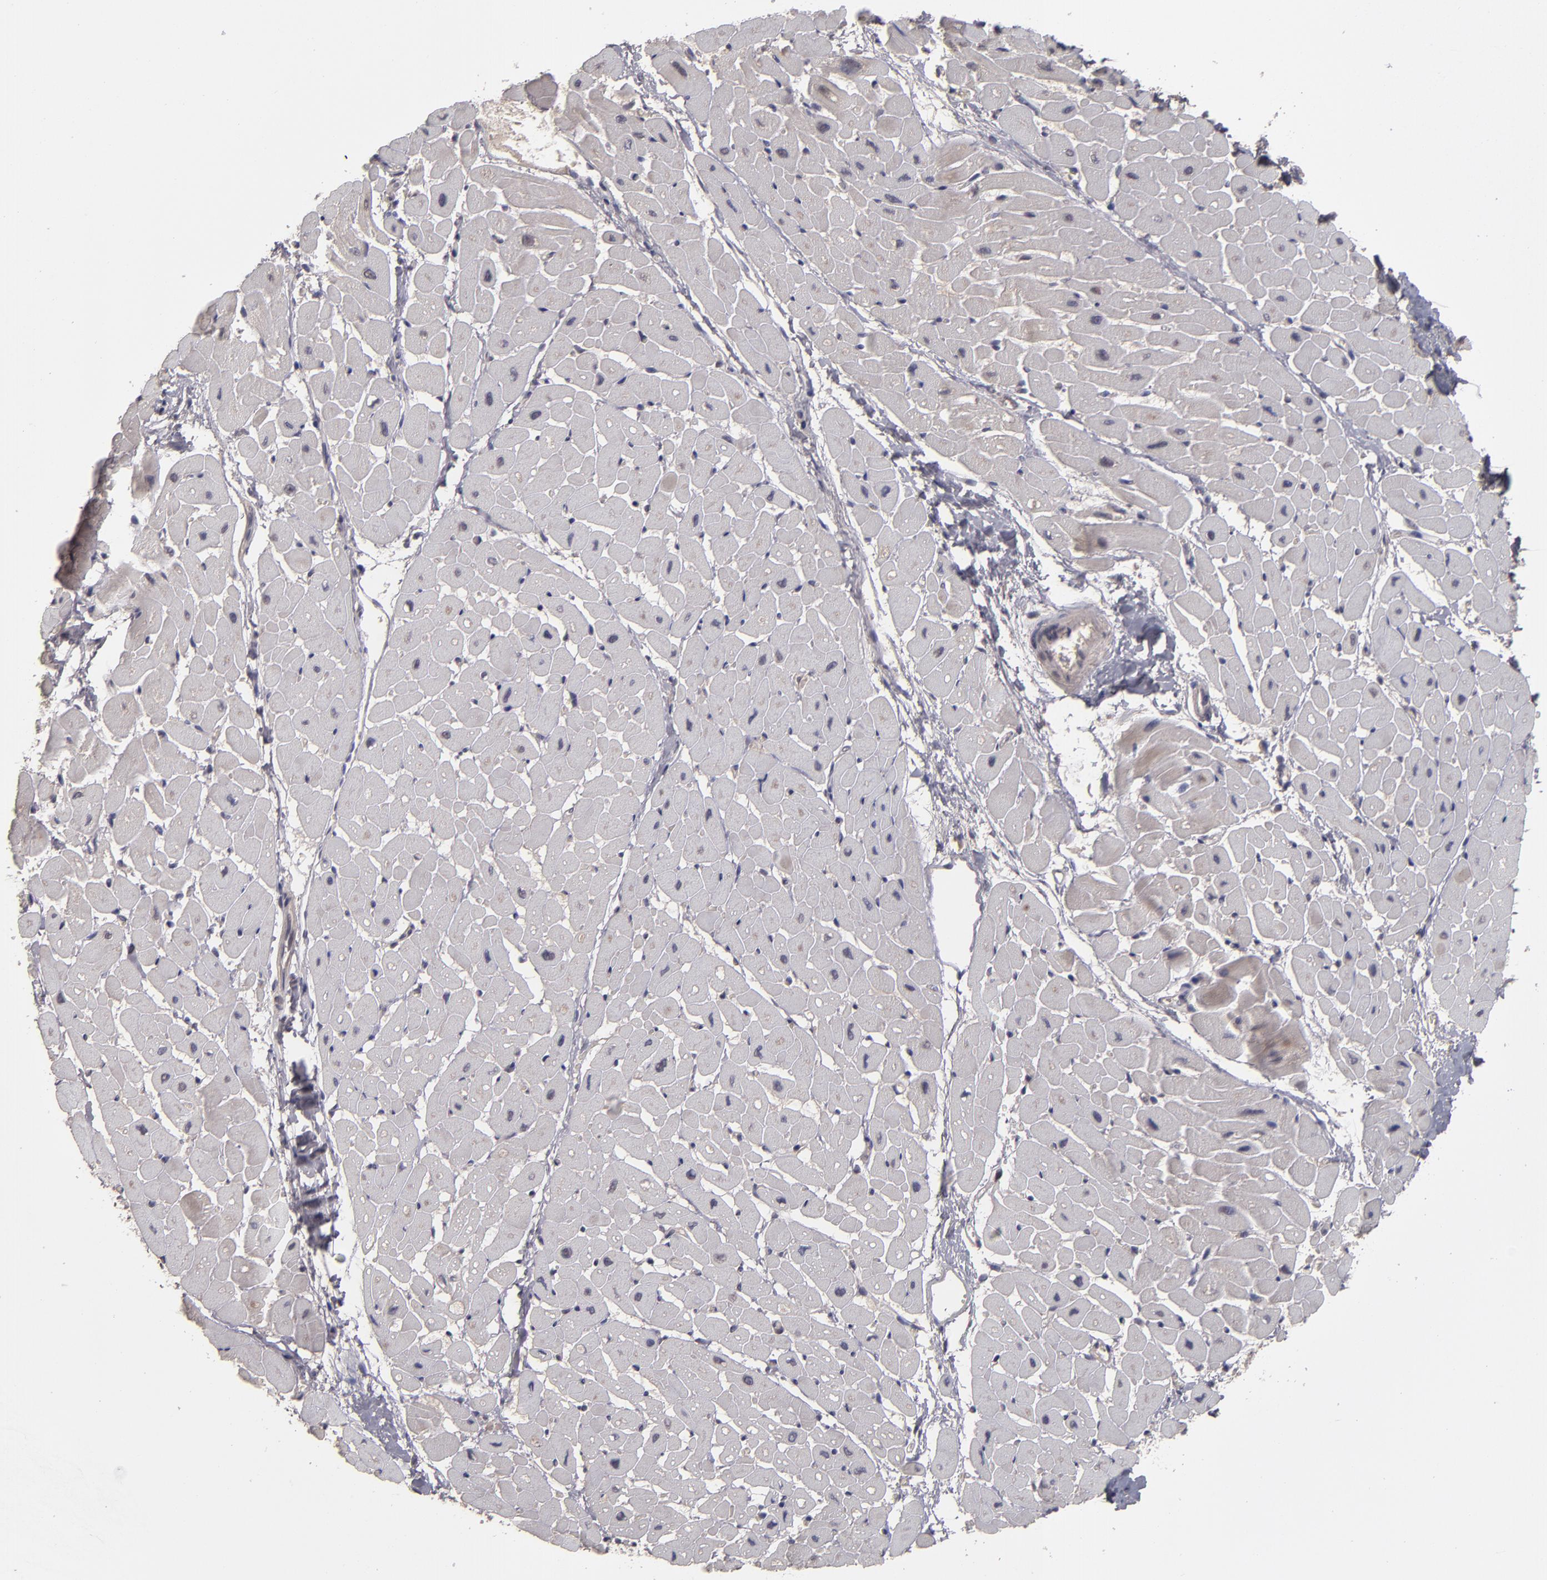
{"staining": {"intensity": "weak", "quantity": ">75%", "location": "cytoplasmic/membranous"}, "tissue": "heart muscle", "cell_type": "Cardiomyocytes", "image_type": "normal", "snomed": [{"axis": "morphology", "description": "Normal tissue, NOS"}, {"axis": "topography", "description": "Heart"}], "caption": "A high-resolution photomicrograph shows immunohistochemistry staining of unremarkable heart muscle, which demonstrates weak cytoplasmic/membranous staining in approximately >75% of cardiomyocytes. The staining is performed using DAB brown chromogen to label protein expression. The nuclei are counter-stained blue using hematoxylin.", "gene": "TYMS", "patient": {"sex": "male", "age": 45}}